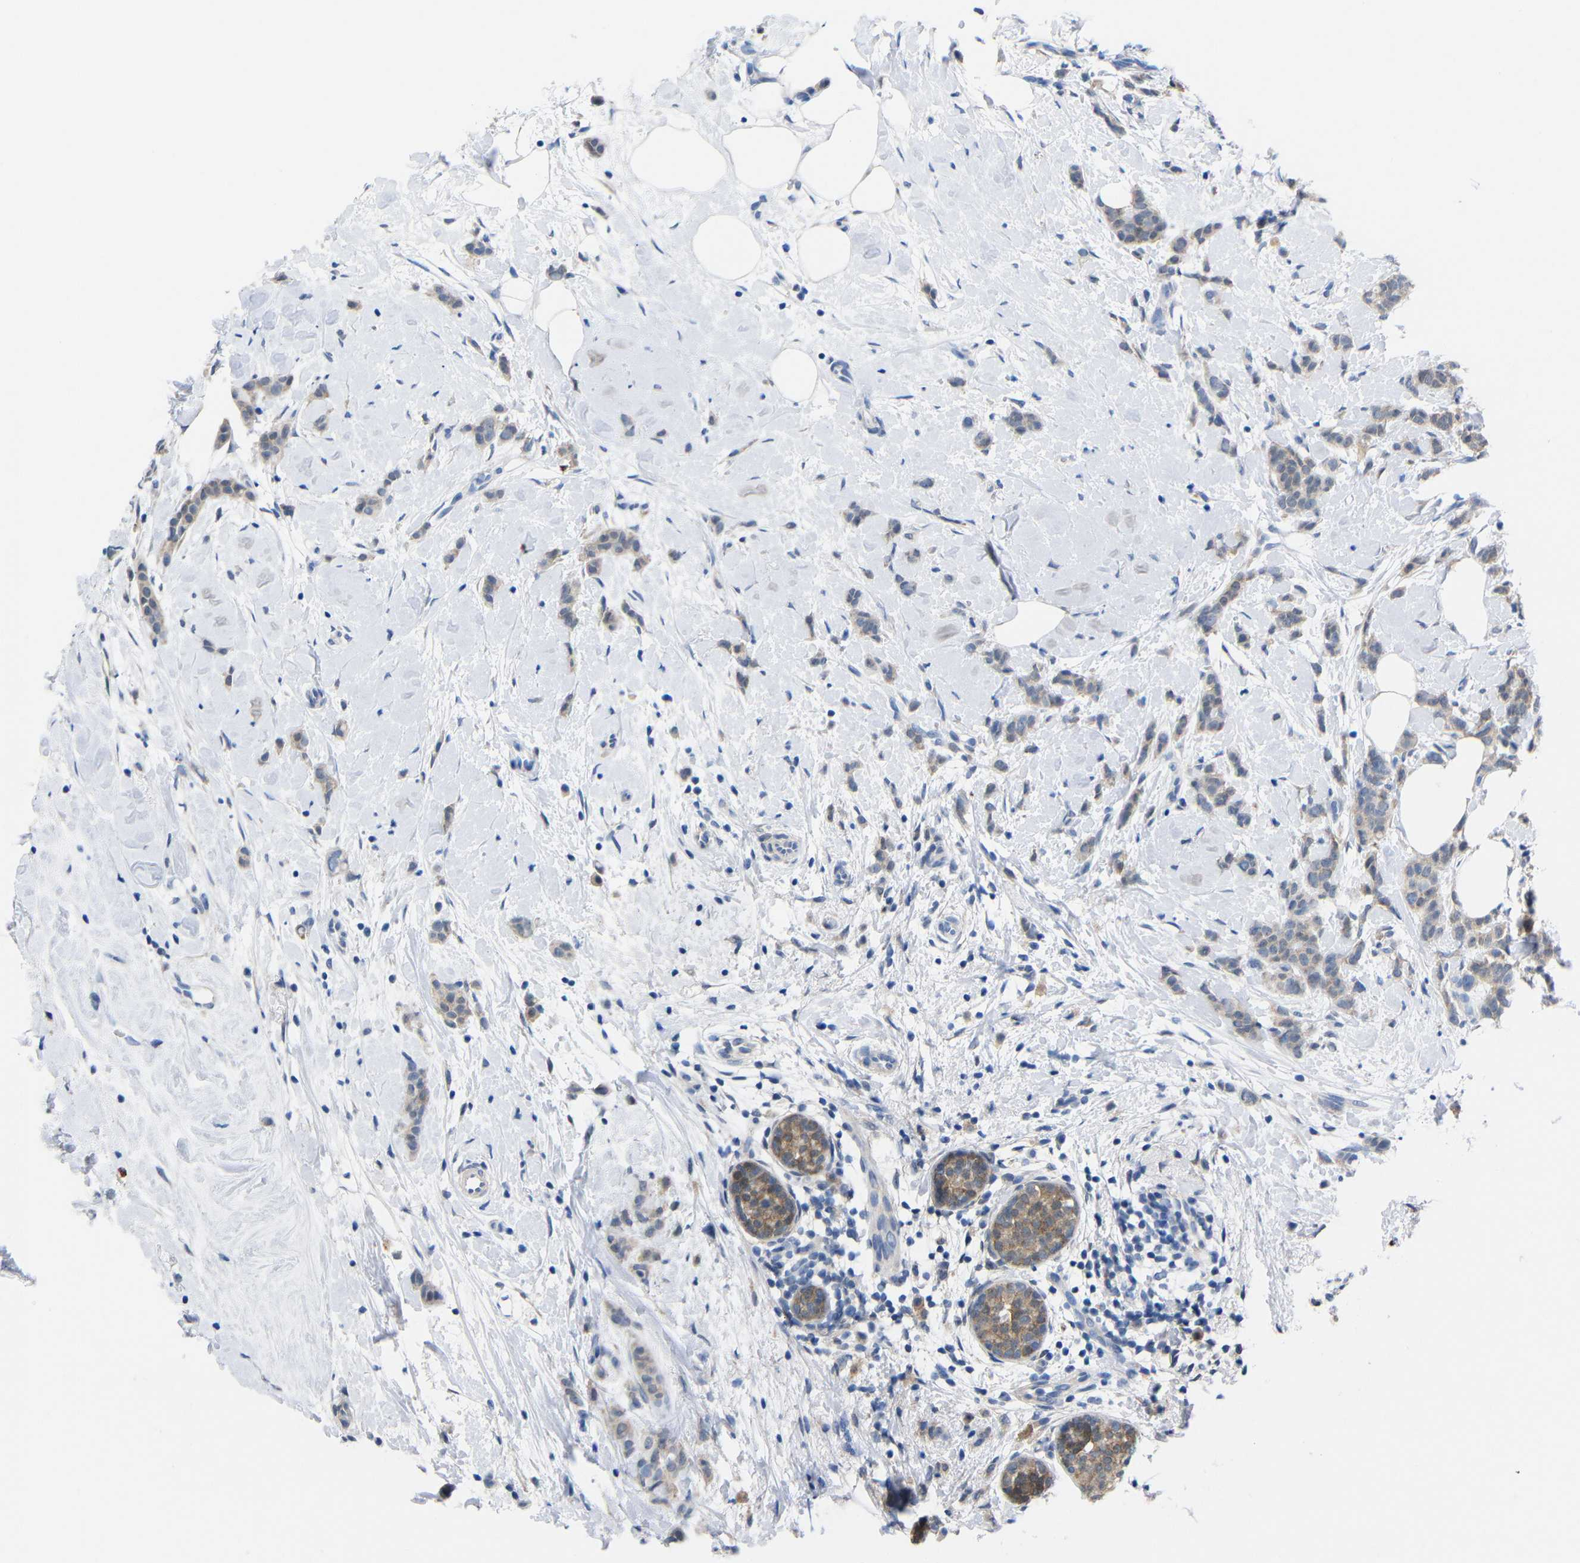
{"staining": {"intensity": "weak", "quantity": "25%-75%", "location": "cytoplasmic/membranous"}, "tissue": "breast cancer", "cell_type": "Tumor cells", "image_type": "cancer", "snomed": [{"axis": "morphology", "description": "Lobular carcinoma, in situ"}, {"axis": "morphology", "description": "Lobular carcinoma"}, {"axis": "topography", "description": "Breast"}], "caption": "A low amount of weak cytoplasmic/membranous staining is seen in about 25%-75% of tumor cells in lobular carcinoma (breast) tissue. (Stains: DAB in brown, nuclei in blue, Microscopy: brightfield microscopy at high magnification).", "gene": "PEBP1", "patient": {"sex": "female", "age": 41}}